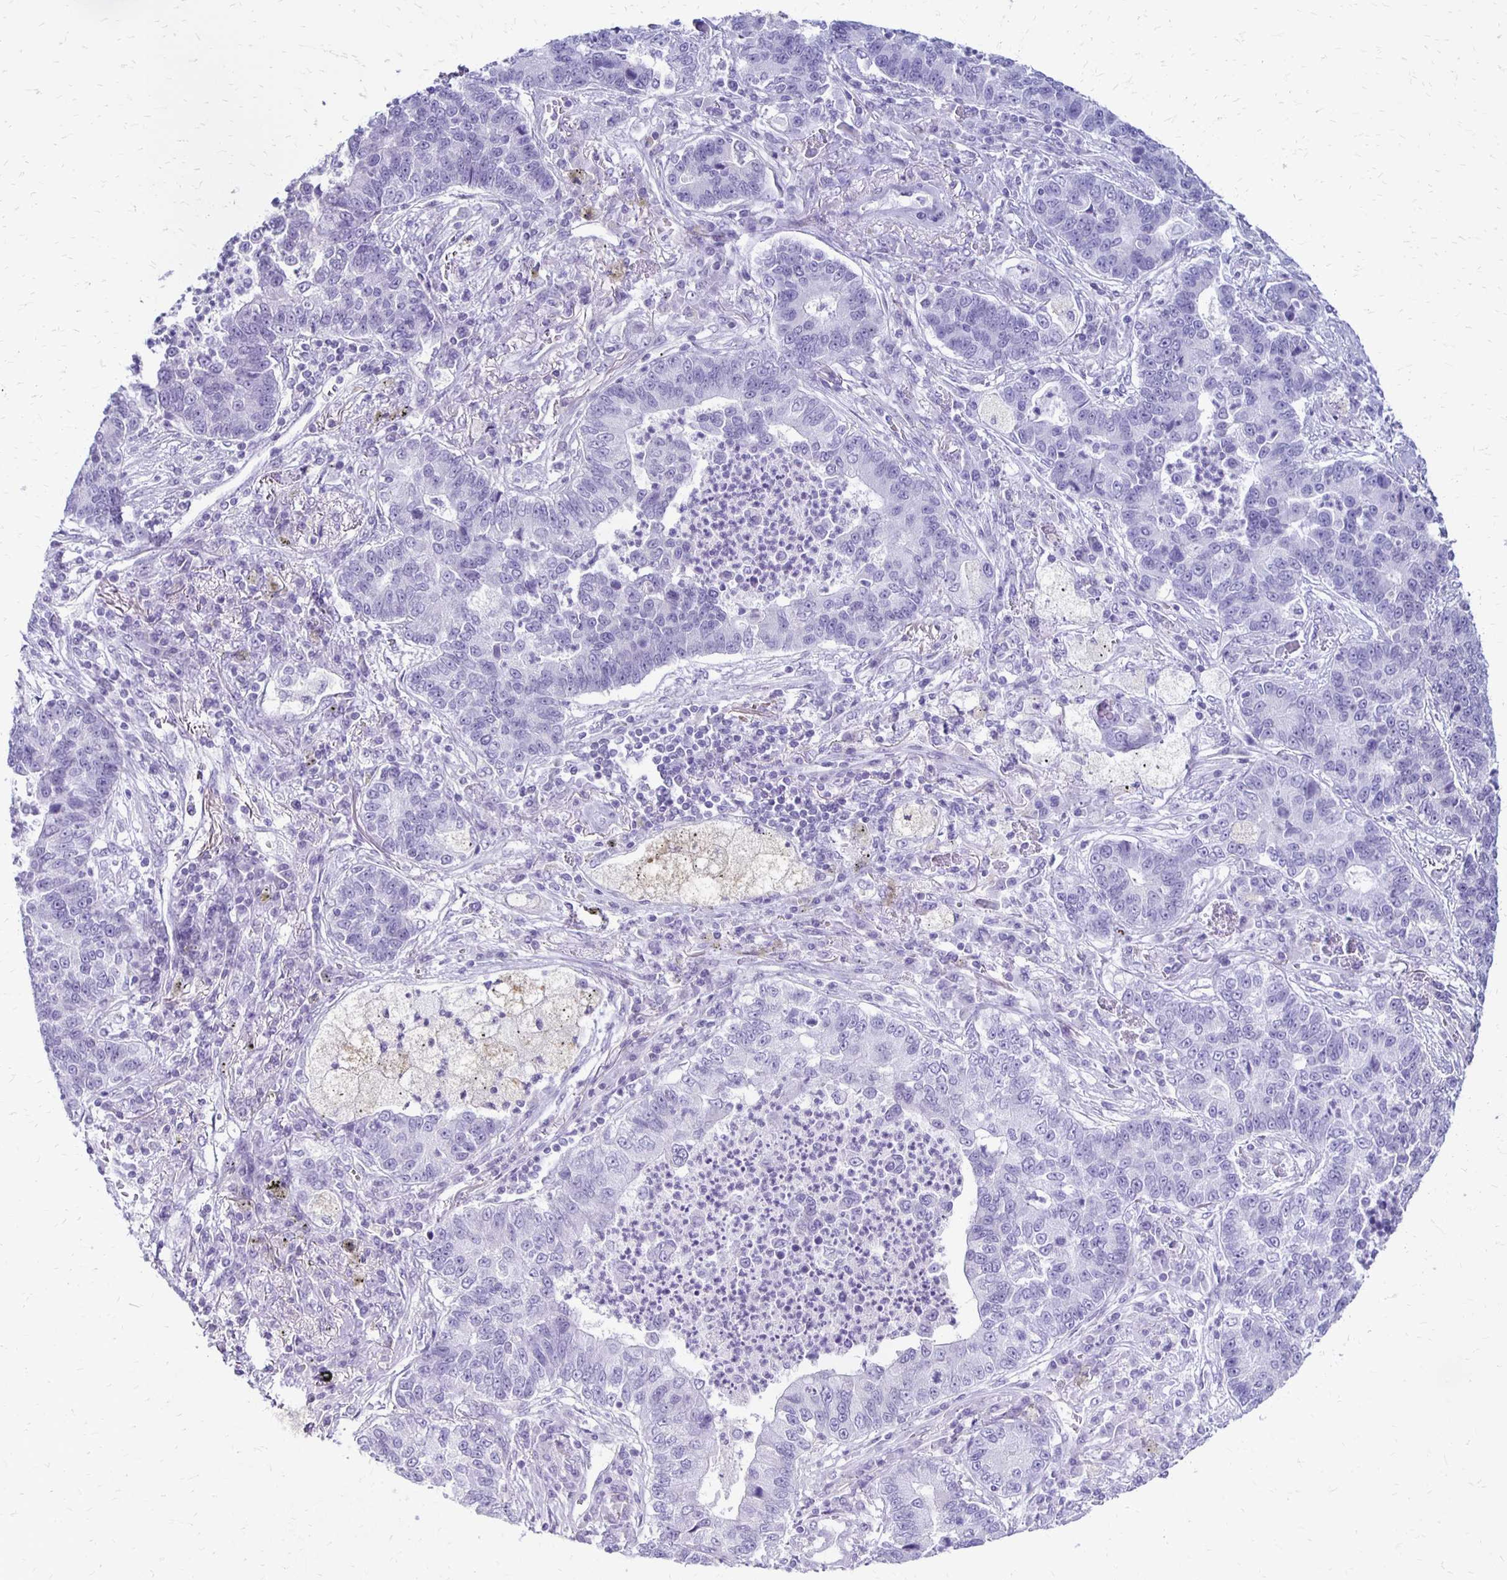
{"staining": {"intensity": "negative", "quantity": "none", "location": "none"}, "tissue": "lung cancer", "cell_type": "Tumor cells", "image_type": "cancer", "snomed": [{"axis": "morphology", "description": "Adenocarcinoma, NOS"}, {"axis": "topography", "description": "Lung"}], "caption": "An IHC image of lung adenocarcinoma is shown. There is no staining in tumor cells of lung adenocarcinoma.", "gene": "RYR1", "patient": {"sex": "female", "age": 57}}